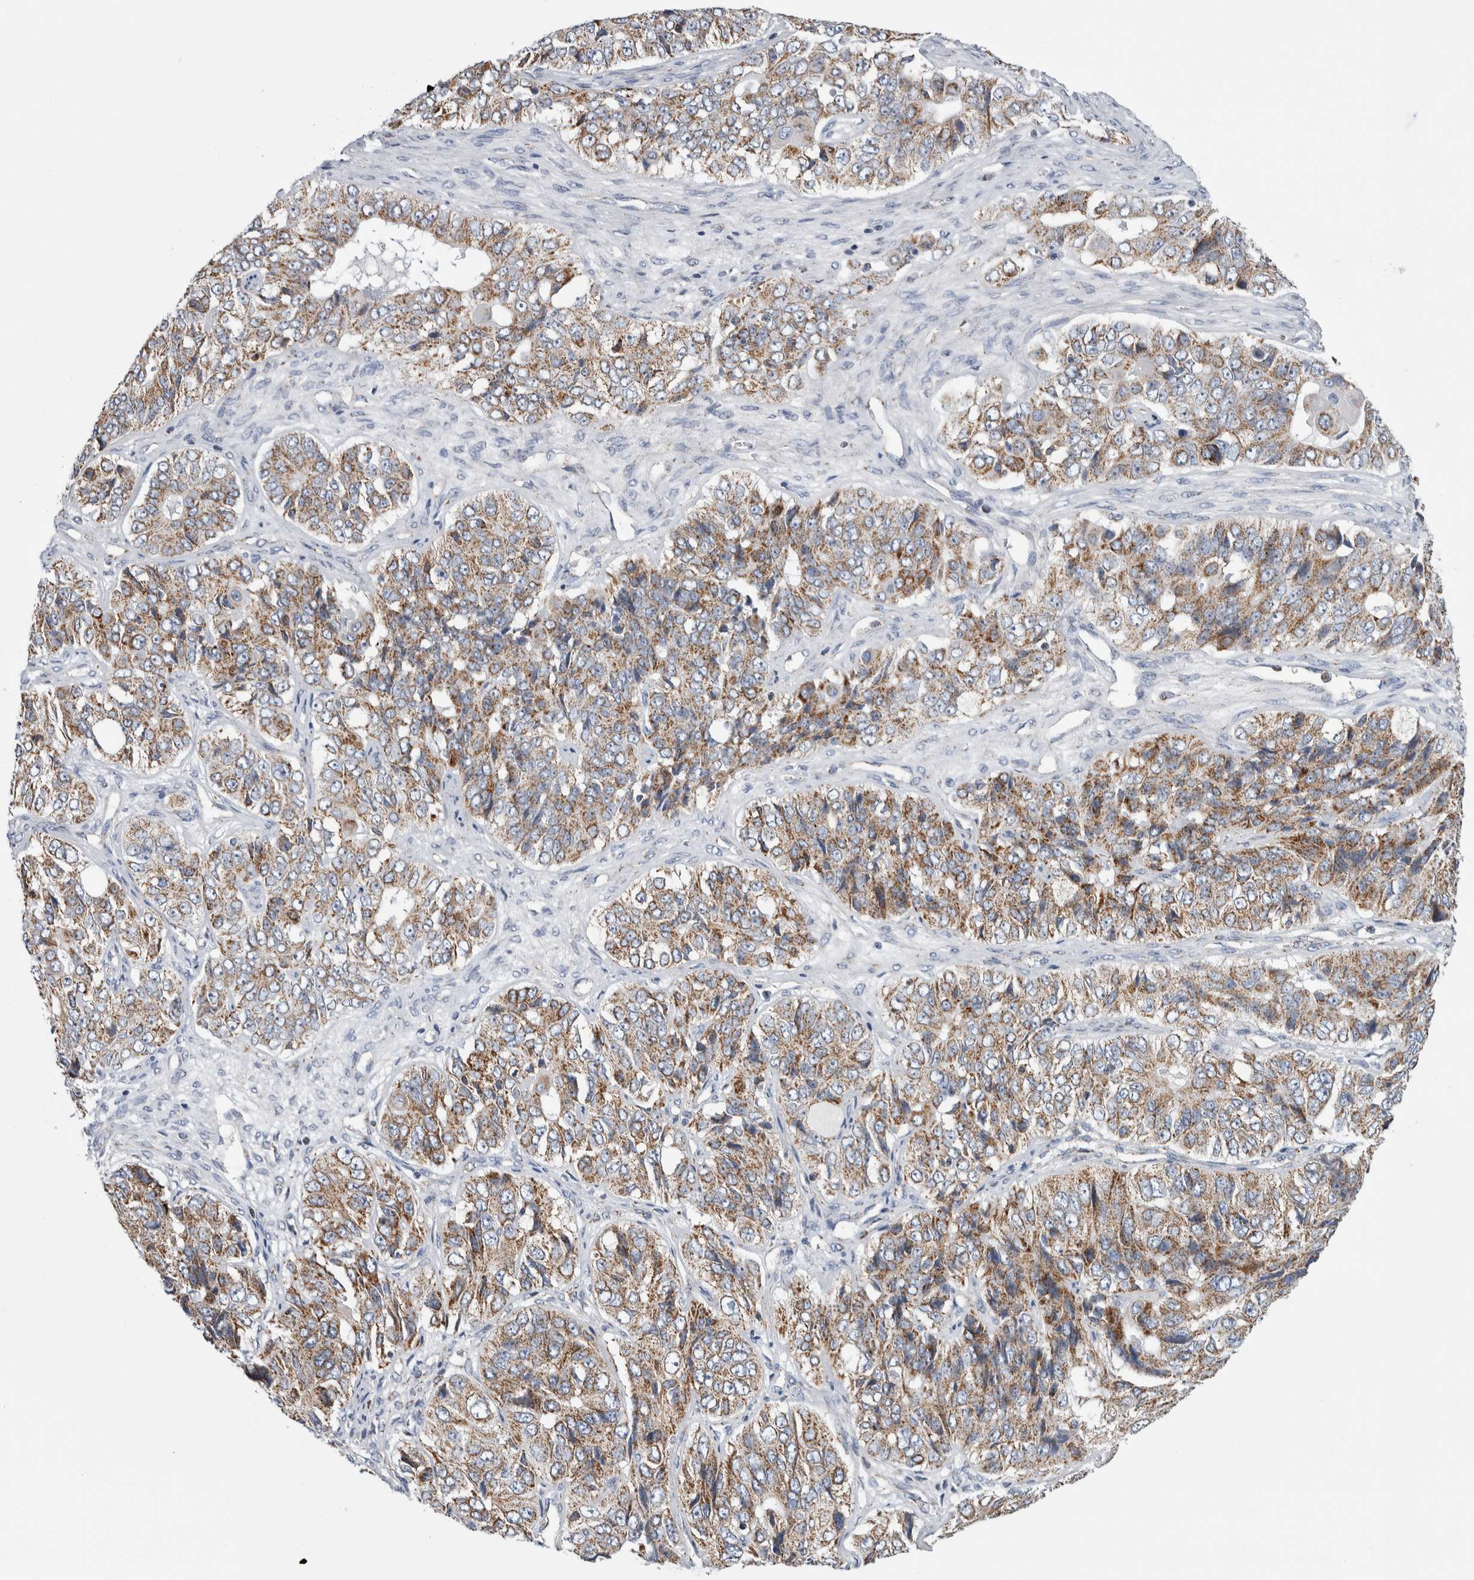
{"staining": {"intensity": "moderate", "quantity": ">75%", "location": "cytoplasmic/membranous"}, "tissue": "ovarian cancer", "cell_type": "Tumor cells", "image_type": "cancer", "snomed": [{"axis": "morphology", "description": "Carcinoma, endometroid"}, {"axis": "topography", "description": "Ovary"}], "caption": "Immunohistochemical staining of ovarian cancer (endometroid carcinoma) exhibits moderate cytoplasmic/membranous protein expression in about >75% of tumor cells.", "gene": "ETFA", "patient": {"sex": "female", "age": 51}}